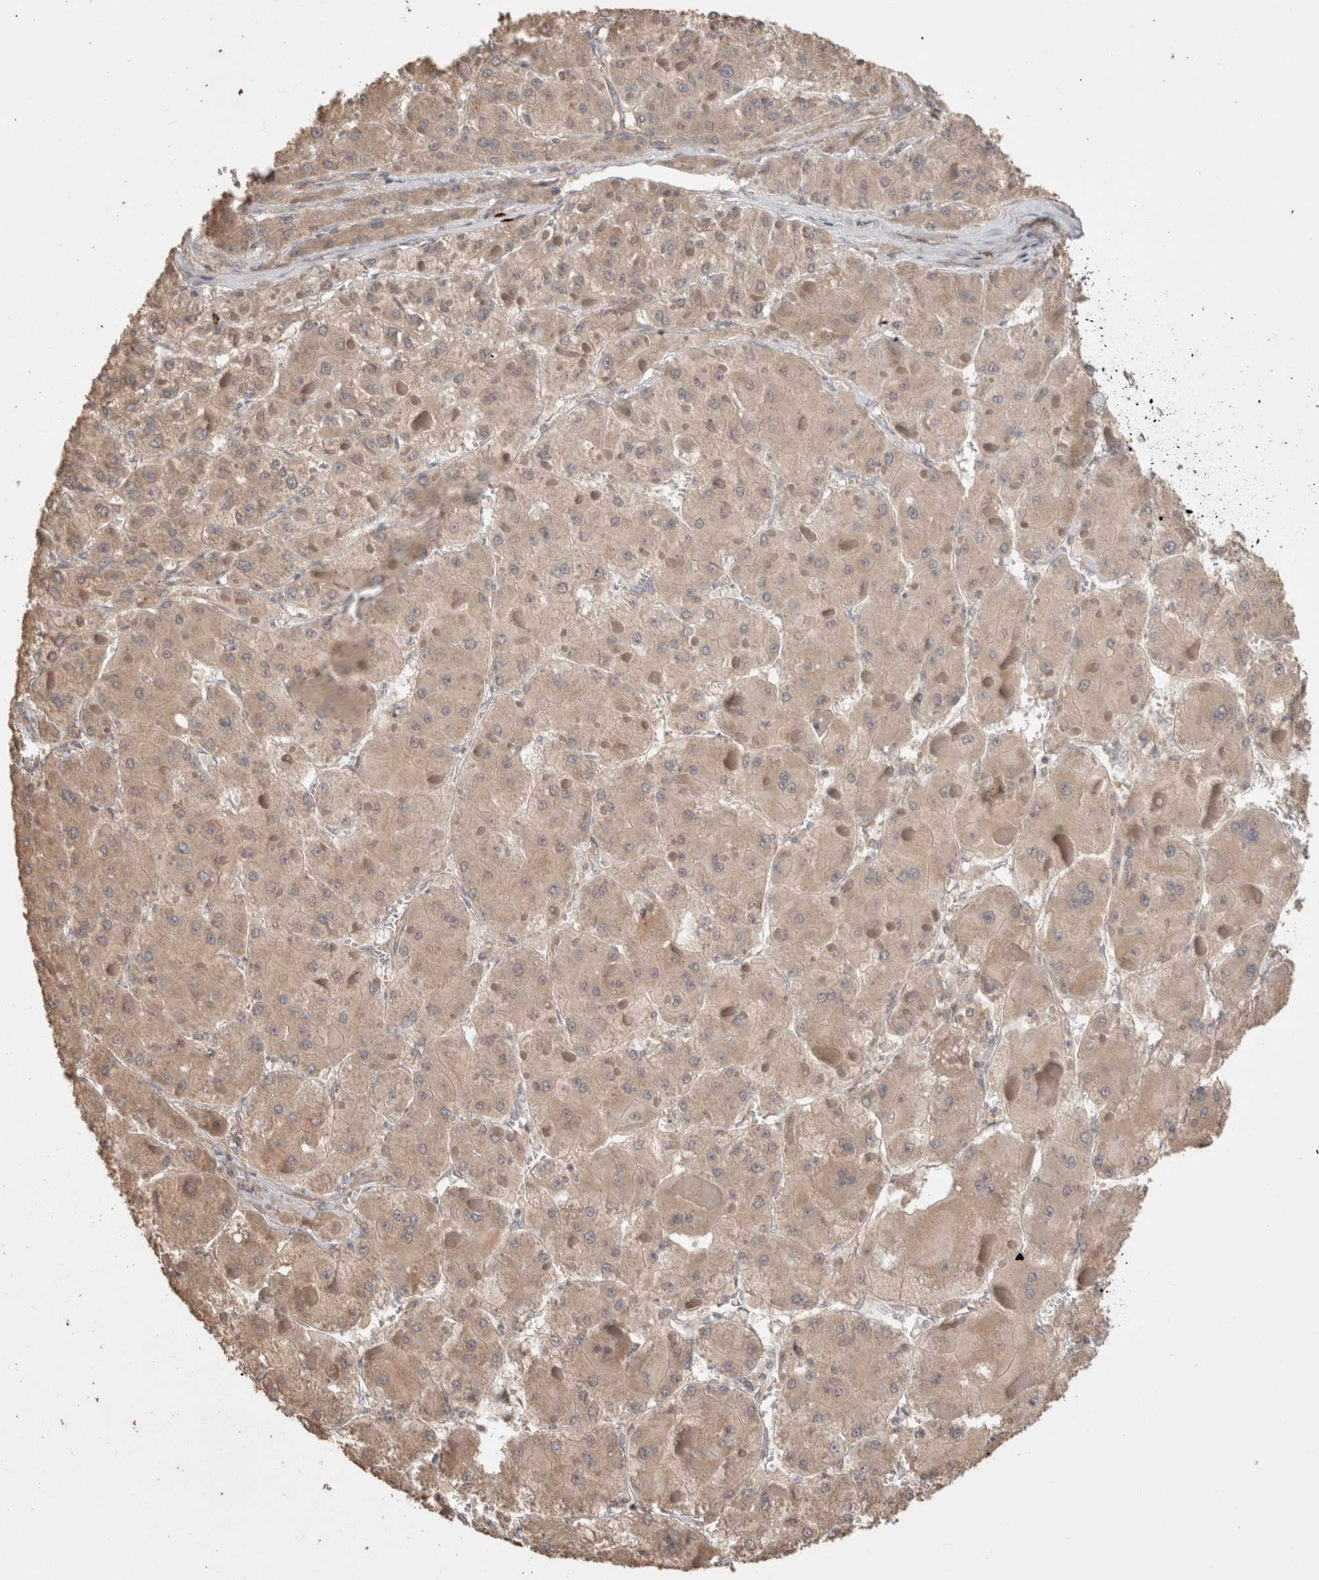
{"staining": {"intensity": "weak", "quantity": ">75%", "location": "cytoplasmic/membranous"}, "tissue": "liver cancer", "cell_type": "Tumor cells", "image_type": "cancer", "snomed": [{"axis": "morphology", "description": "Carcinoma, Hepatocellular, NOS"}, {"axis": "topography", "description": "Liver"}], "caption": "Immunohistochemical staining of liver hepatocellular carcinoma shows low levels of weak cytoplasmic/membranous protein expression in approximately >75% of tumor cells.", "gene": "HROB", "patient": {"sex": "female", "age": 73}}